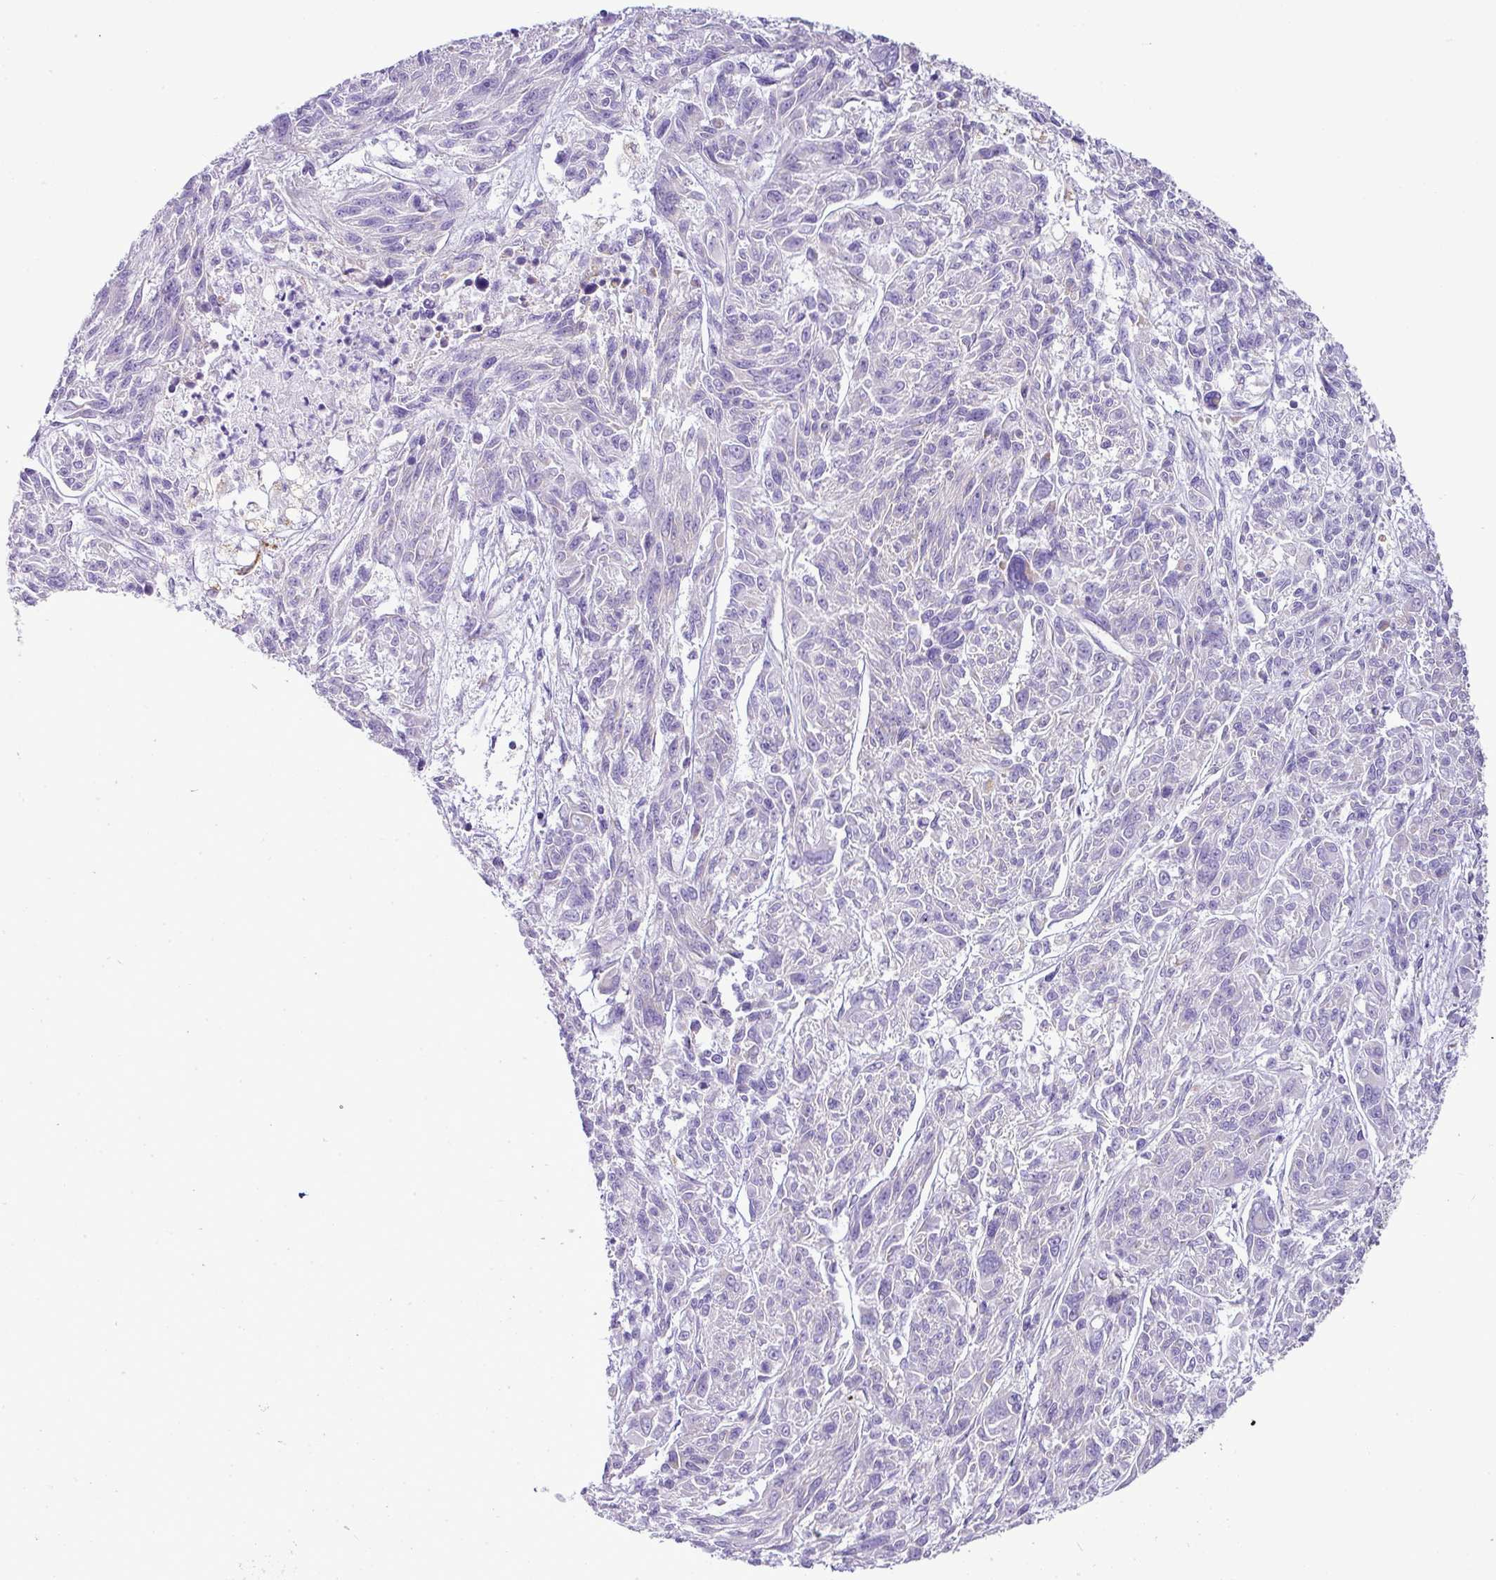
{"staining": {"intensity": "negative", "quantity": "none", "location": "none"}, "tissue": "melanoma", "cell_type": "Tumor cells", "image_type": "cancer", "snomed": [{"axis": "morphology", "description": "Malignant melanoma, NOS"}, {"axis": "topography", "description": "Skin"}], "caption": "This is an immunohistochemistry photomicrograph of malignant melanoma. There is no expression in tumor cells.", "gene": "PGAP4", "patient": {"sex": "male", "age": 53}}